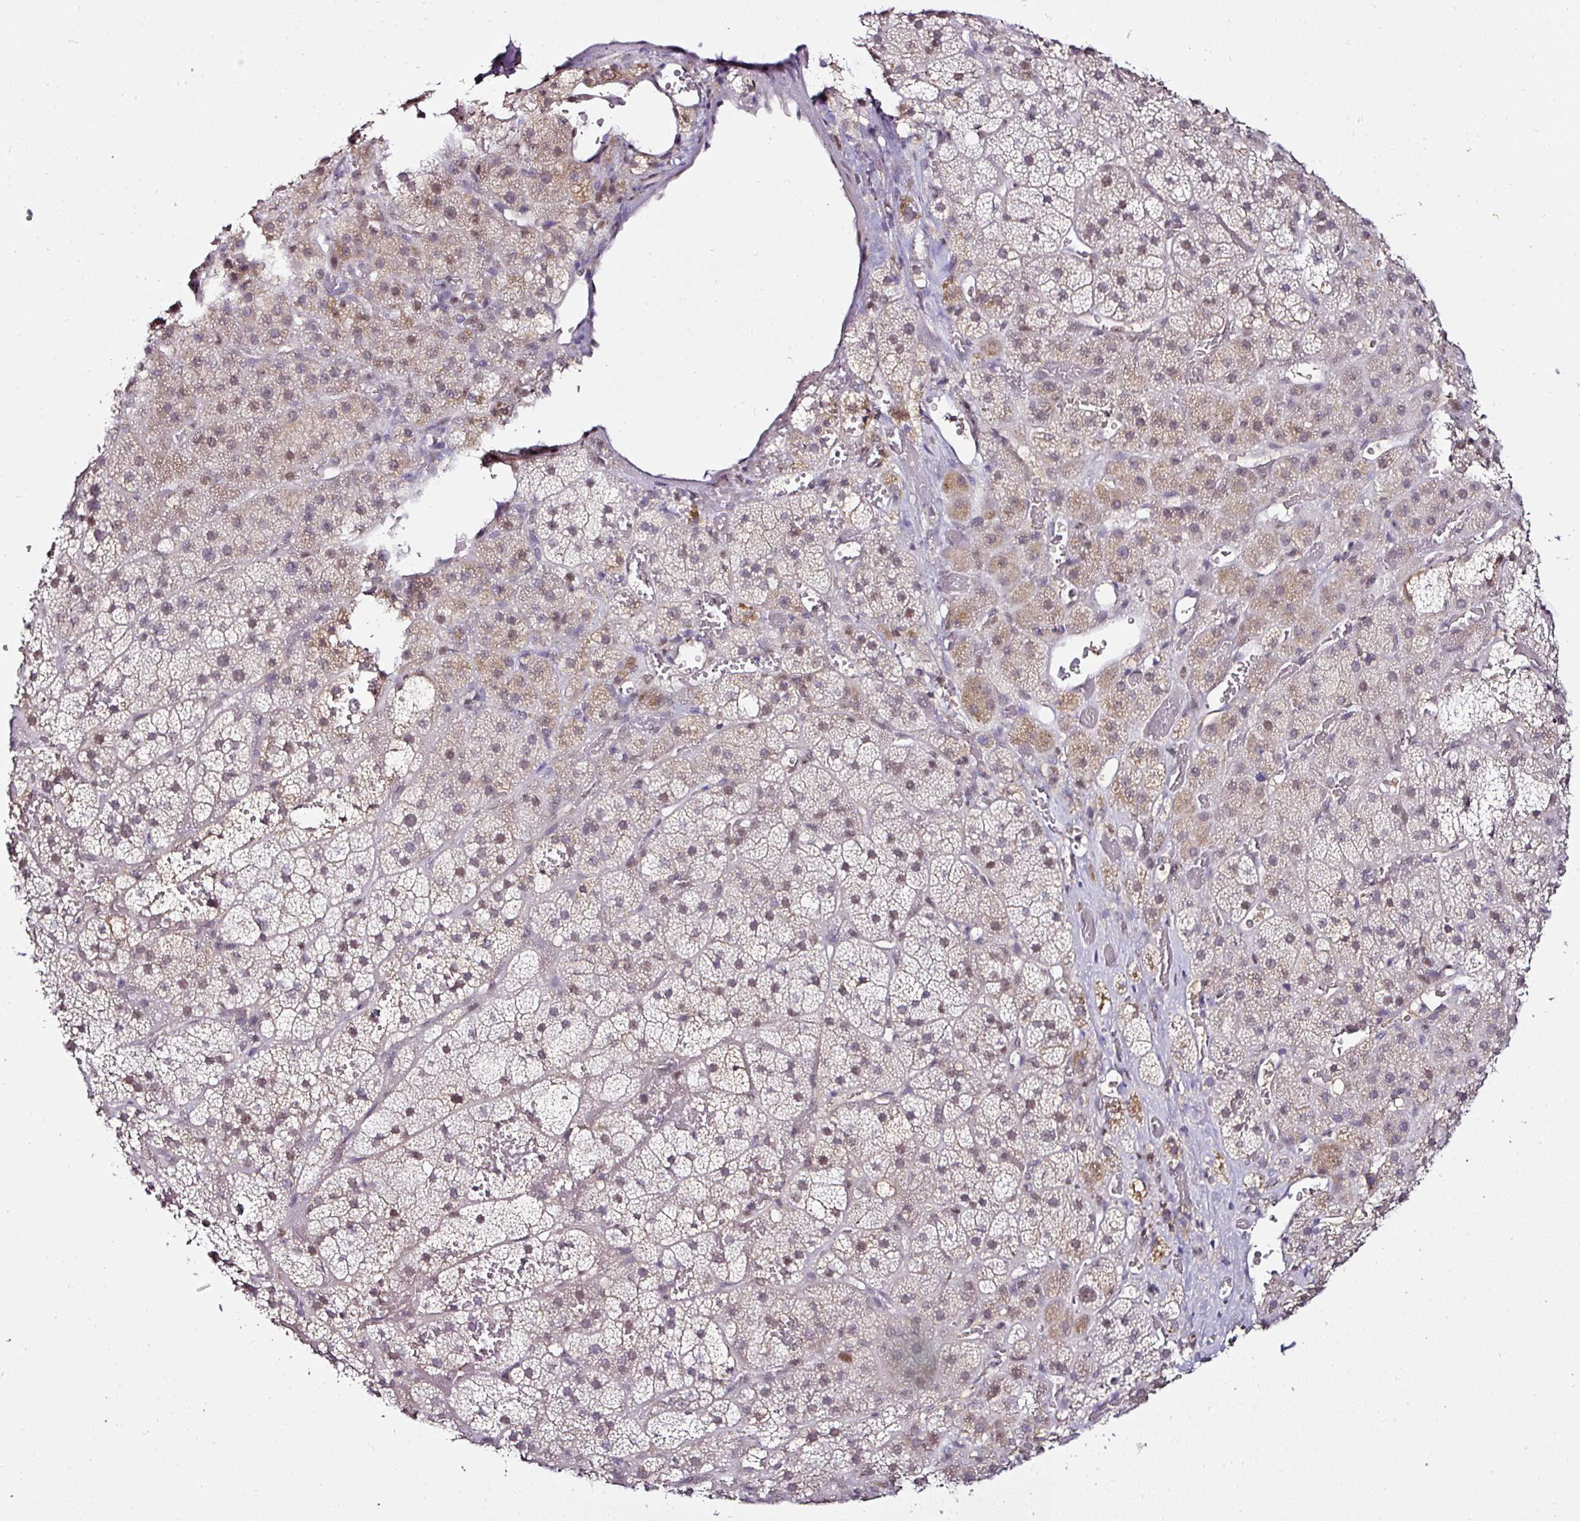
{"staining": {"intensity": "weak", "quantity": "25%-75%", "location": "nuclear"}, "tissue": "adrenal gland", "cell_type": "Glandular cells", "image_type": "normal", "snomed": [{"axis": "morphology", "description": "Normal tissue, NOS"}, {"axis": "topography", "description": "Adrenal gland"}], "caption": "Adrenal gland stained with a brown dye shows weak nuclear positive staining in approximately 25%-75% of glandular cells.", "gene": "KLF16", "patient": {"sex": "male", "age": 57}}